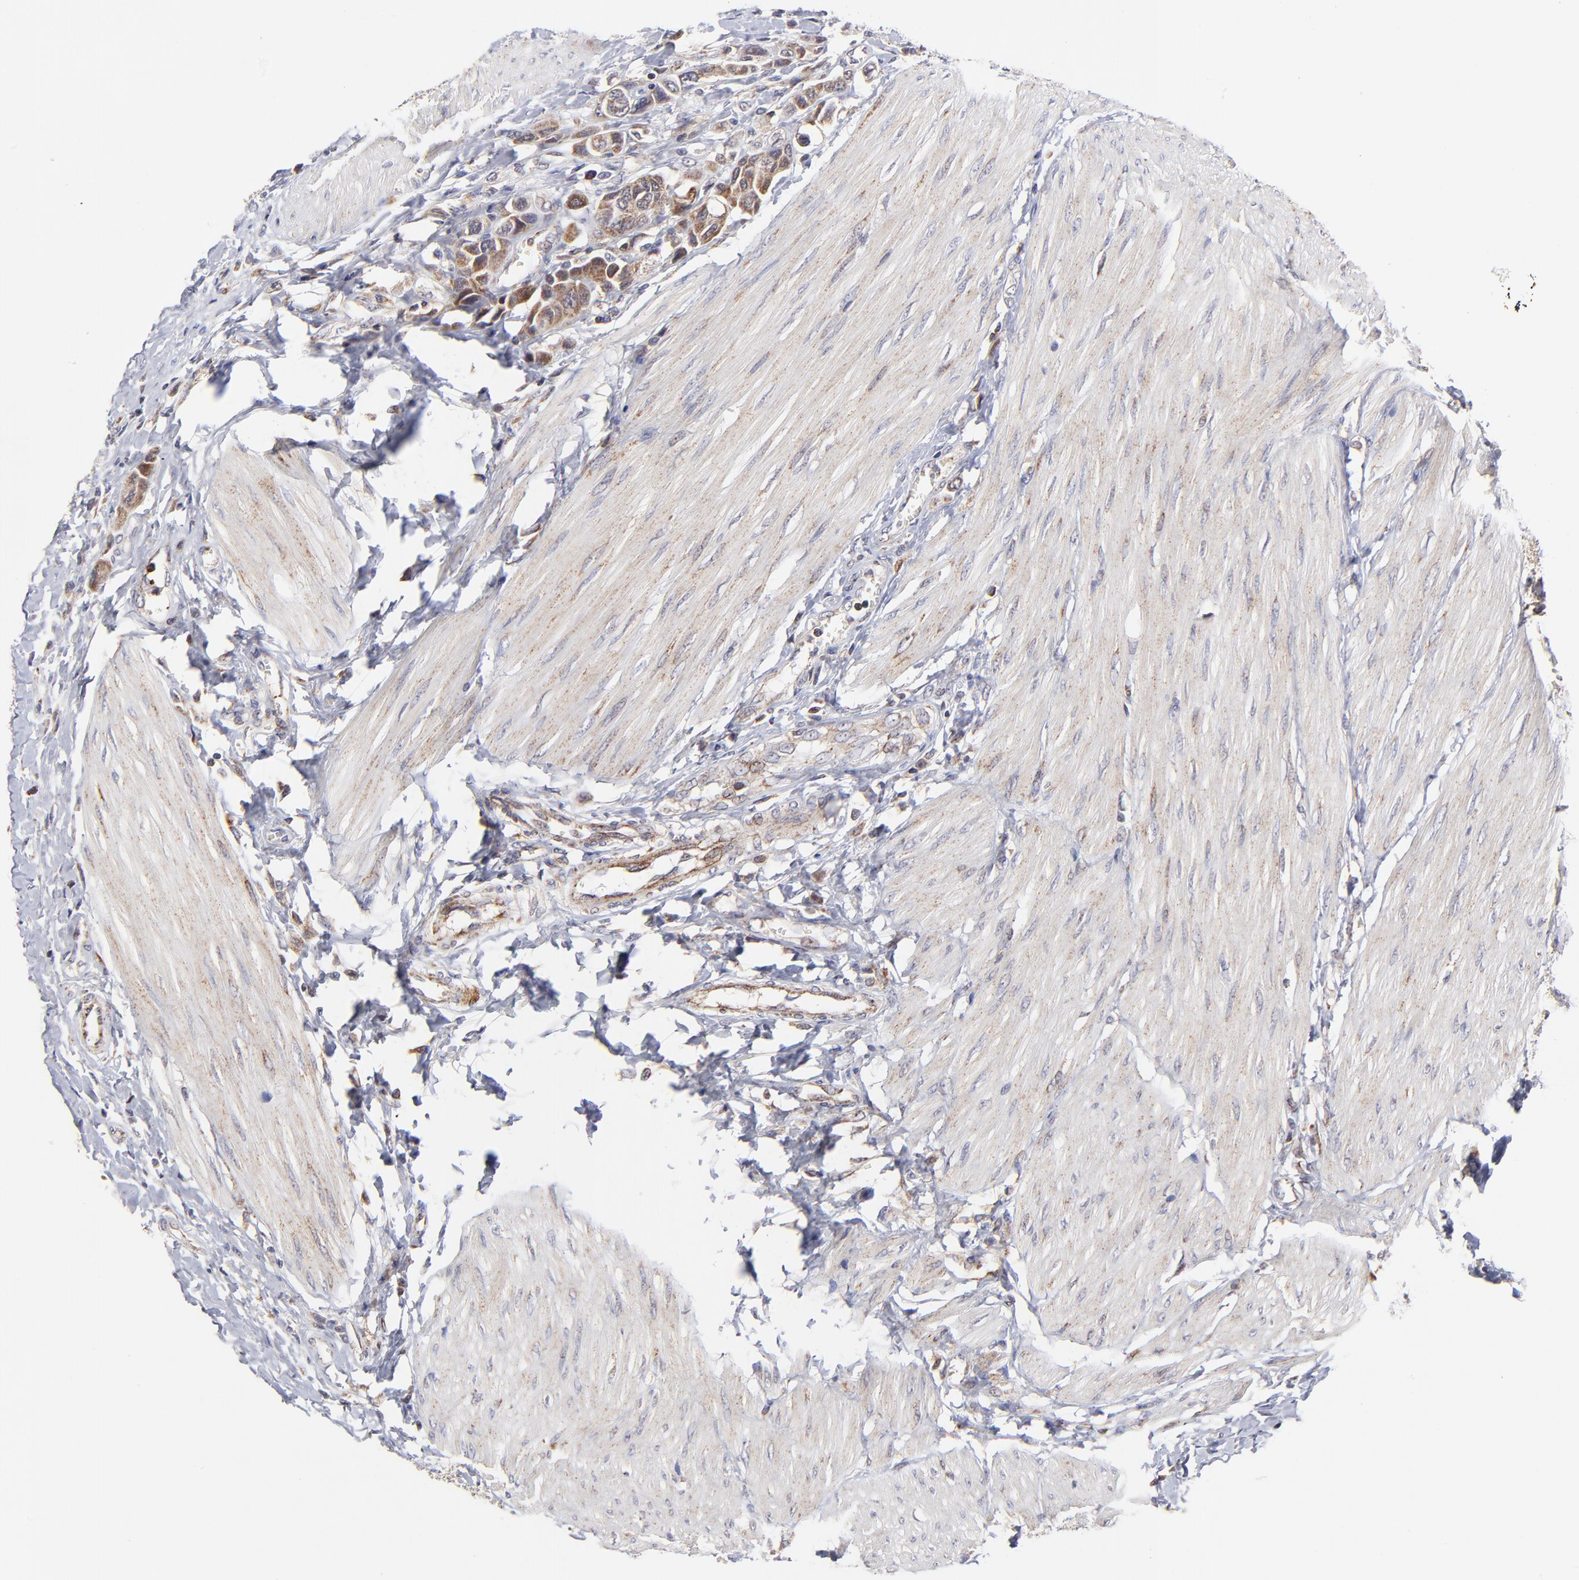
{"staining": {"intensity": "moderate", "quantity": "25%-75%", "location": "cytoplasmic/membranous"}, "tissue": "urothelial cancer", "cell_type": "Tumor cells", "image_type": "cancer", "snomed": [{"axis": "morphology", "description": "Urothelial carcinoma, High grade"}, {"axis": "topography", "description": "Urinary bladder"}], "caption": "Immunohistochemical staining of urothelial carcinoma (high-grade) demonstrates moderate cytoplasmic/membranous protein positivity in approximately 25%-75% of tumor cells. (brown staining indicates protein expression, while blue staining denotes nuclei).", "gene": "MAP2K7", "patient": {"sex": "male", "age": 50}}